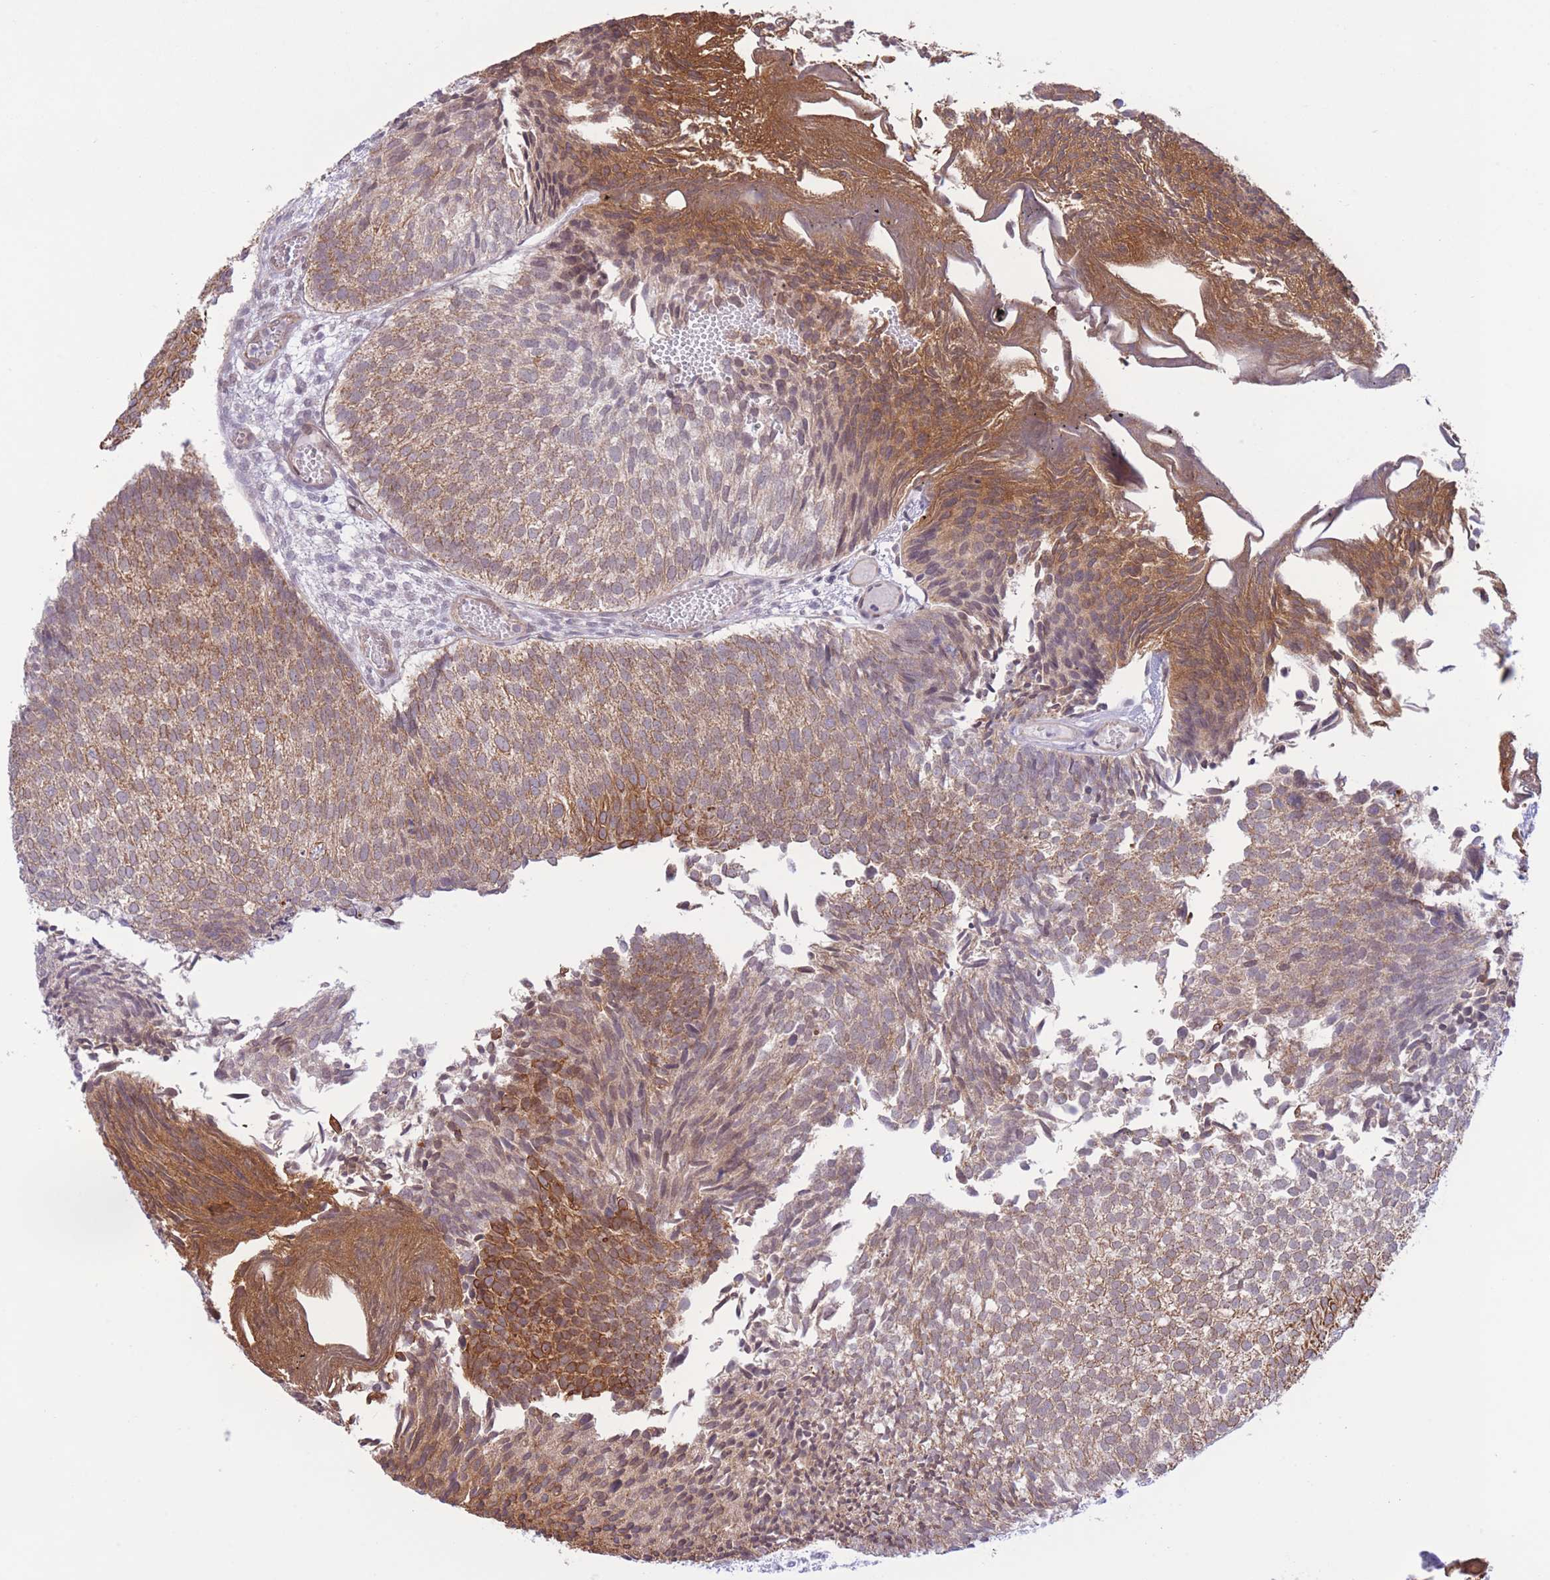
{"staining": {"intensity": "moderate", "quantity": ">75%", "location": "cytoplasmic/membranous"}, "tissue": "urothelial cancer", "cell_type": "Tumor cells", "image_type": "cancer", "snomed": [{"axis": "morphology", "description": "Urothelial carcinoma, Low grade"}, {"axis": "topography", "description": "Urinary bladder"}], "caption": "Immunohistochemical staining of urothelial carcinoma (low-grade) demonstrates medium levels of moderate cytoplasmic/membranous staining in approximately >75% of tumor cells.", "gene": "MRPS31", "patient": {"sex": "male", "age": 84}}